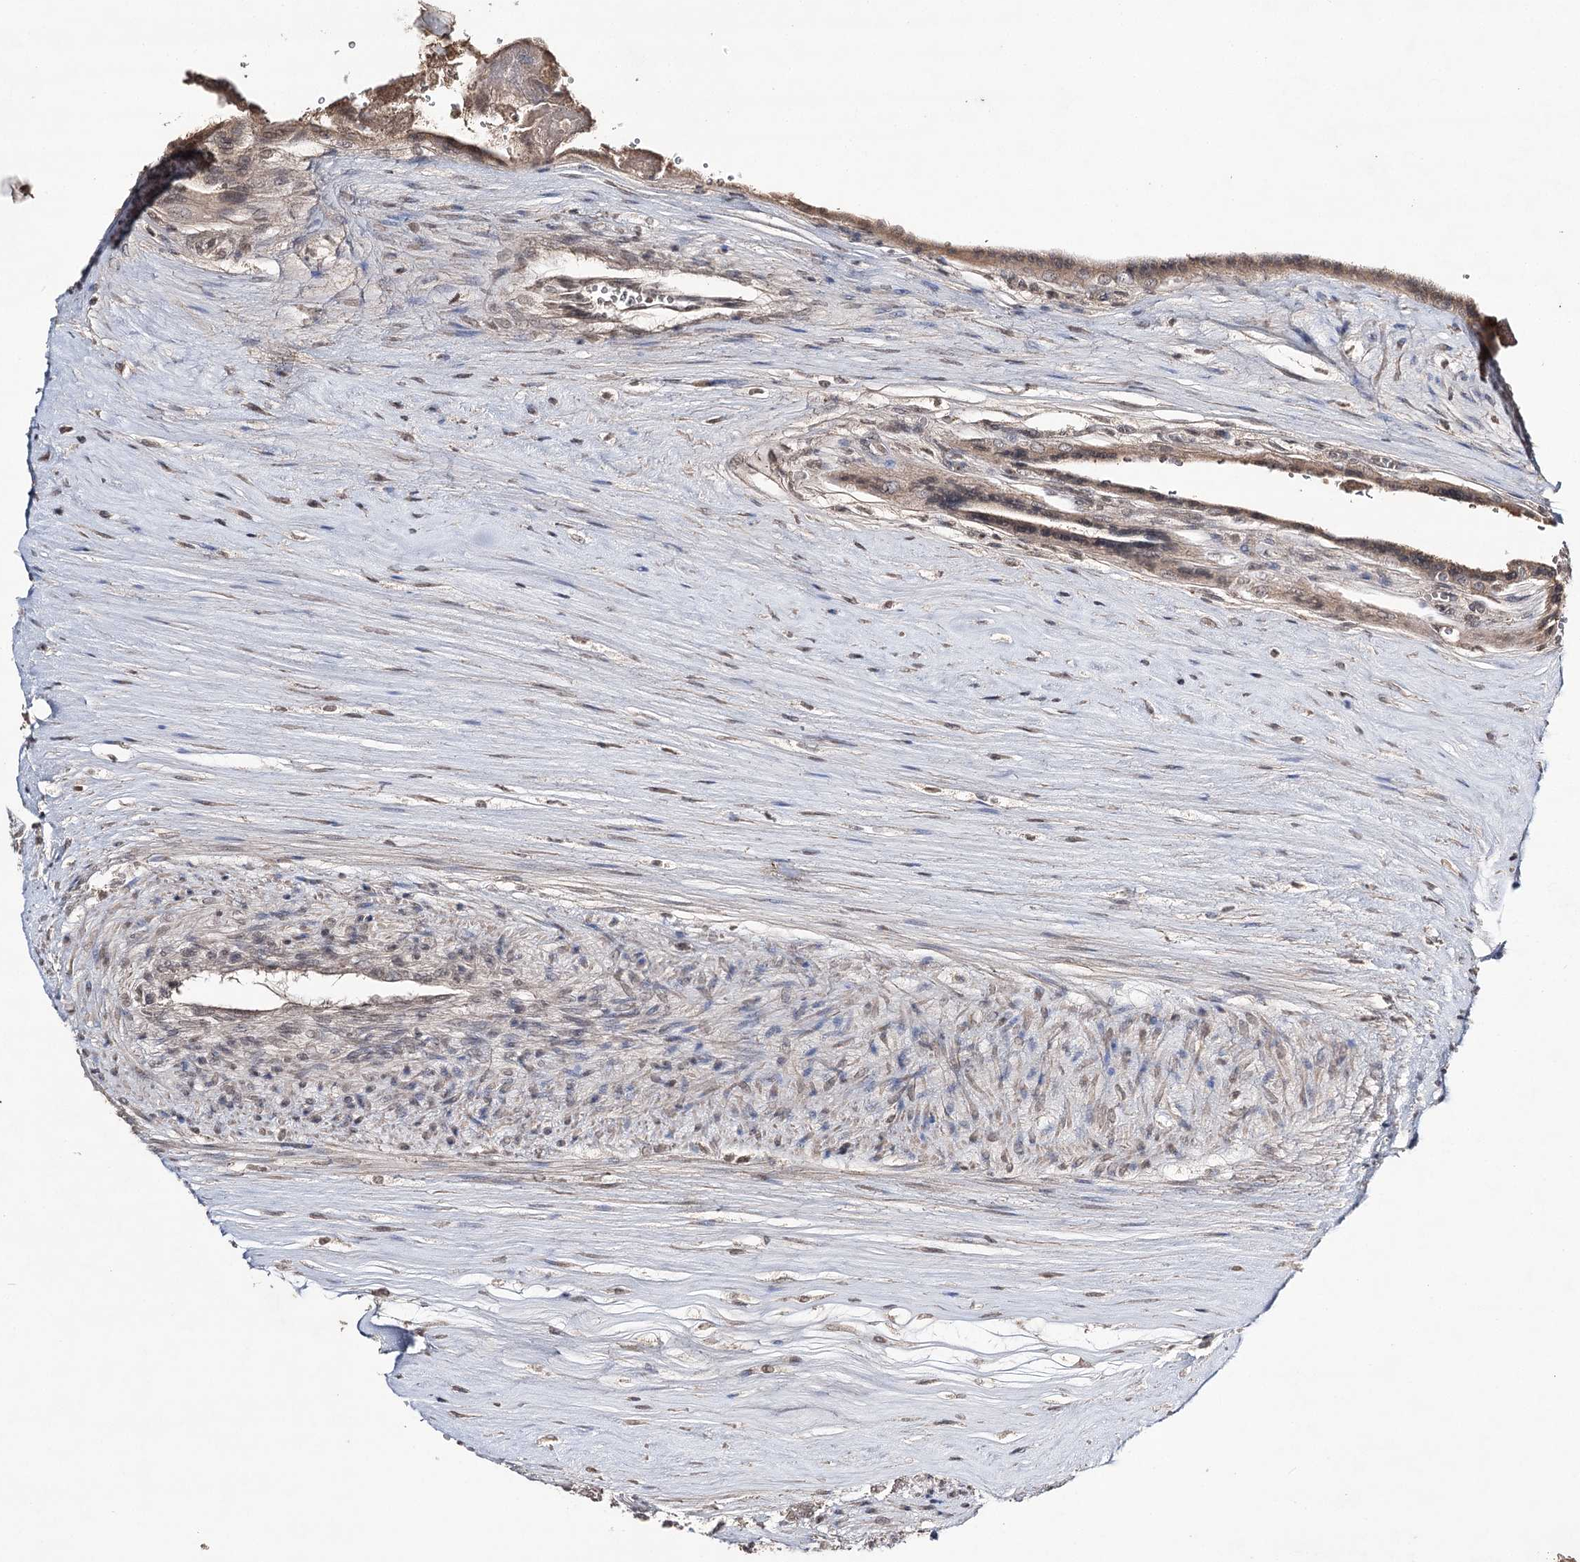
{"staining": {"intensity": "moderate", "quantity": ">75%", "location": "cytoplasmic/membranous"}, "tissue": "placenta", "cell_type": "Trophoblastic cells", "image_type": "normal", "snomed": [{"axis": "morphology", "description": "Normal tissue, NOS"}, {"axis": "topography", "description": "Placenta"}], "caption": "Brown immunohistochemical staining in benign placenta exhibits moderate cytoplasmic/membranous staining in about >75% of trophoblastic cells.", "gene": "SYNGR3", "patient": {"sex": "female", "age": 37}}